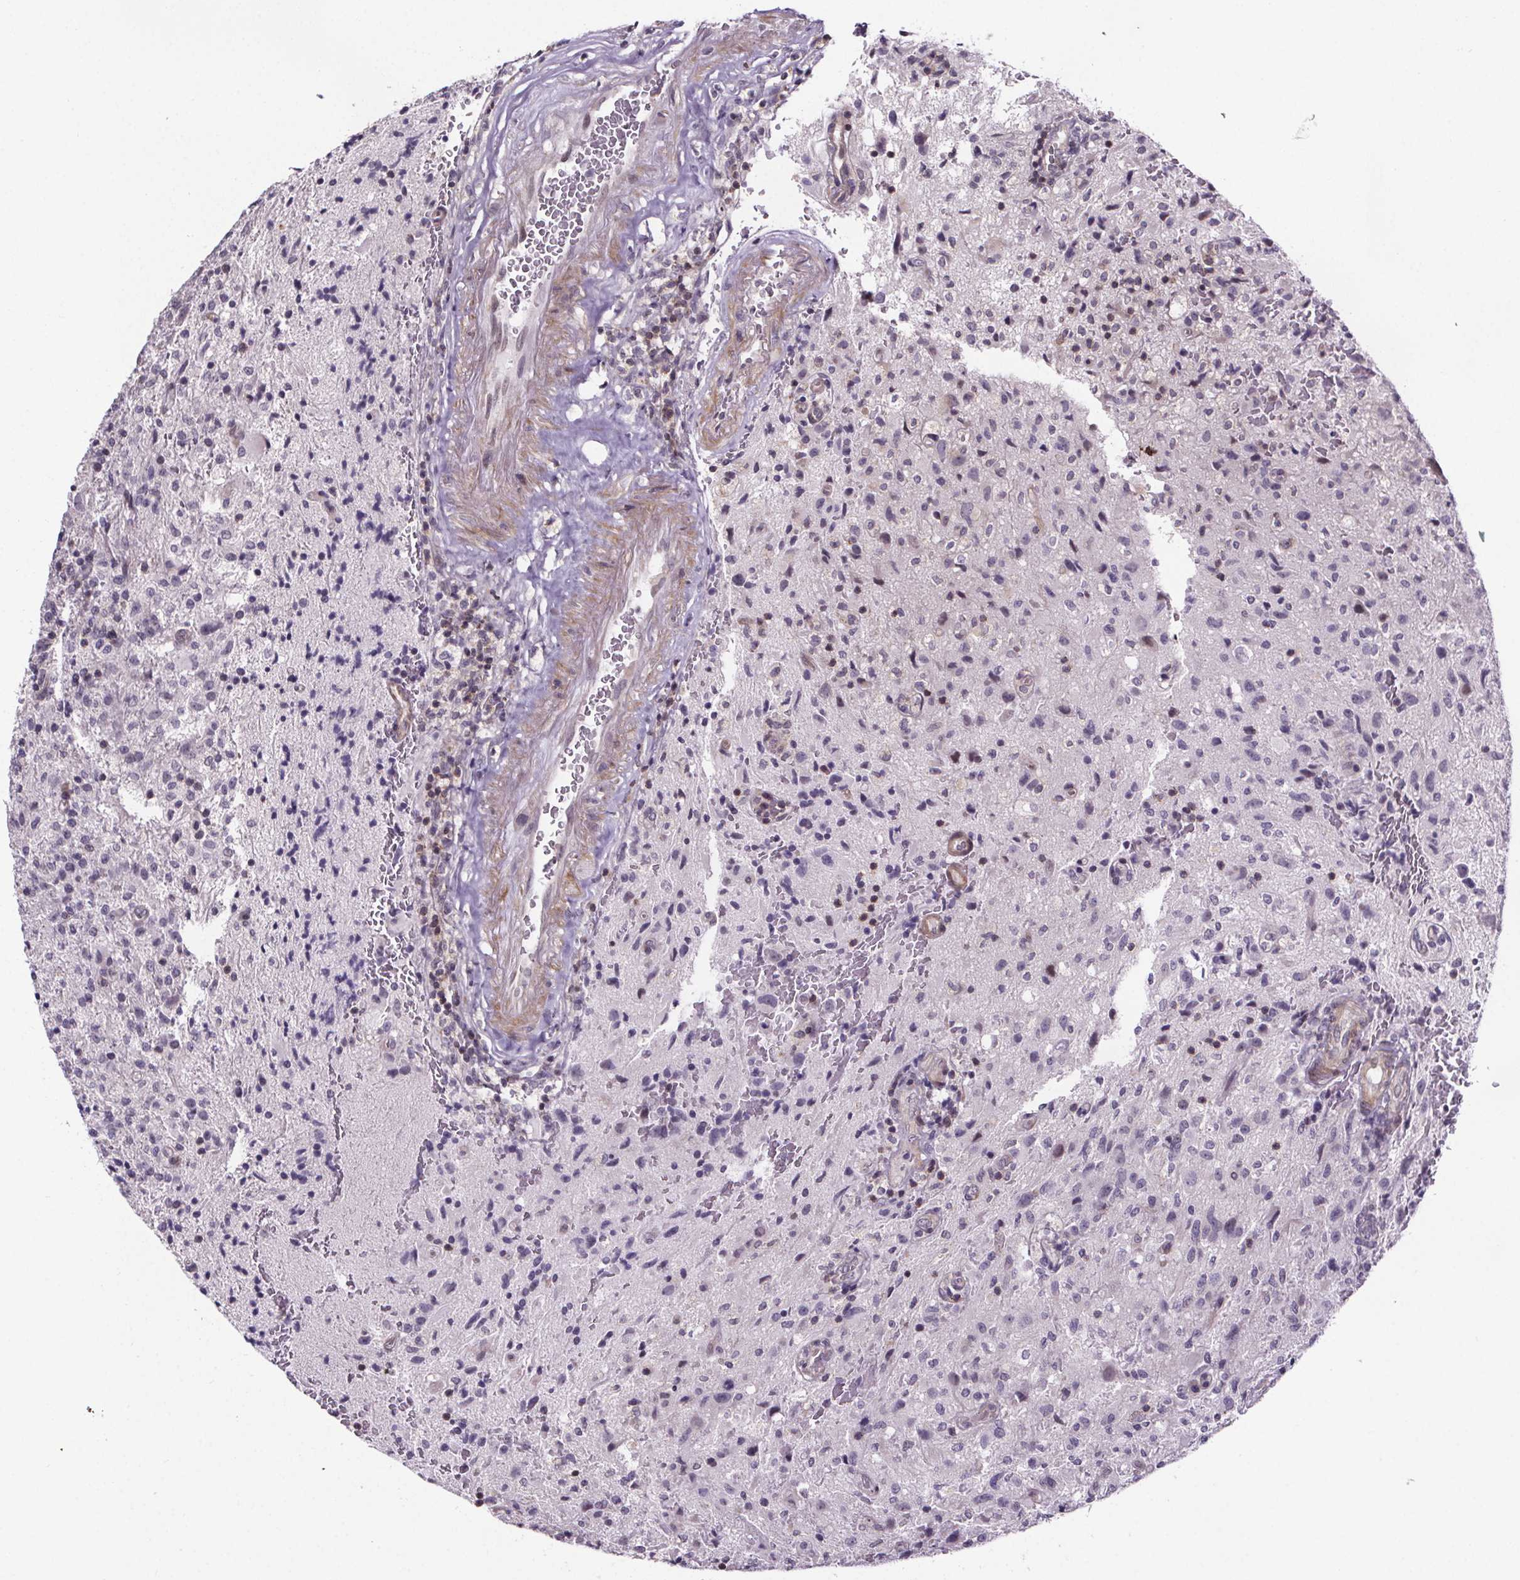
{"staining": {"intensity": "negative", "quantity": "none", "location": "none"}, "tissue": "glioma", "cell_type": "Tumor cells", "image_type": "cancer", "snomed": [{"axis": "morphology", "description": "Glioma, malignant, High grade"}, {"axis": "topography", "description": "Brain"}], "caption": "The IHC micrograph has no significant positivity in tumor cells of malignant glioma (high-grade) tissue.", "gene": "TTC12", "patient": {"sex": "male", "age": 68}}